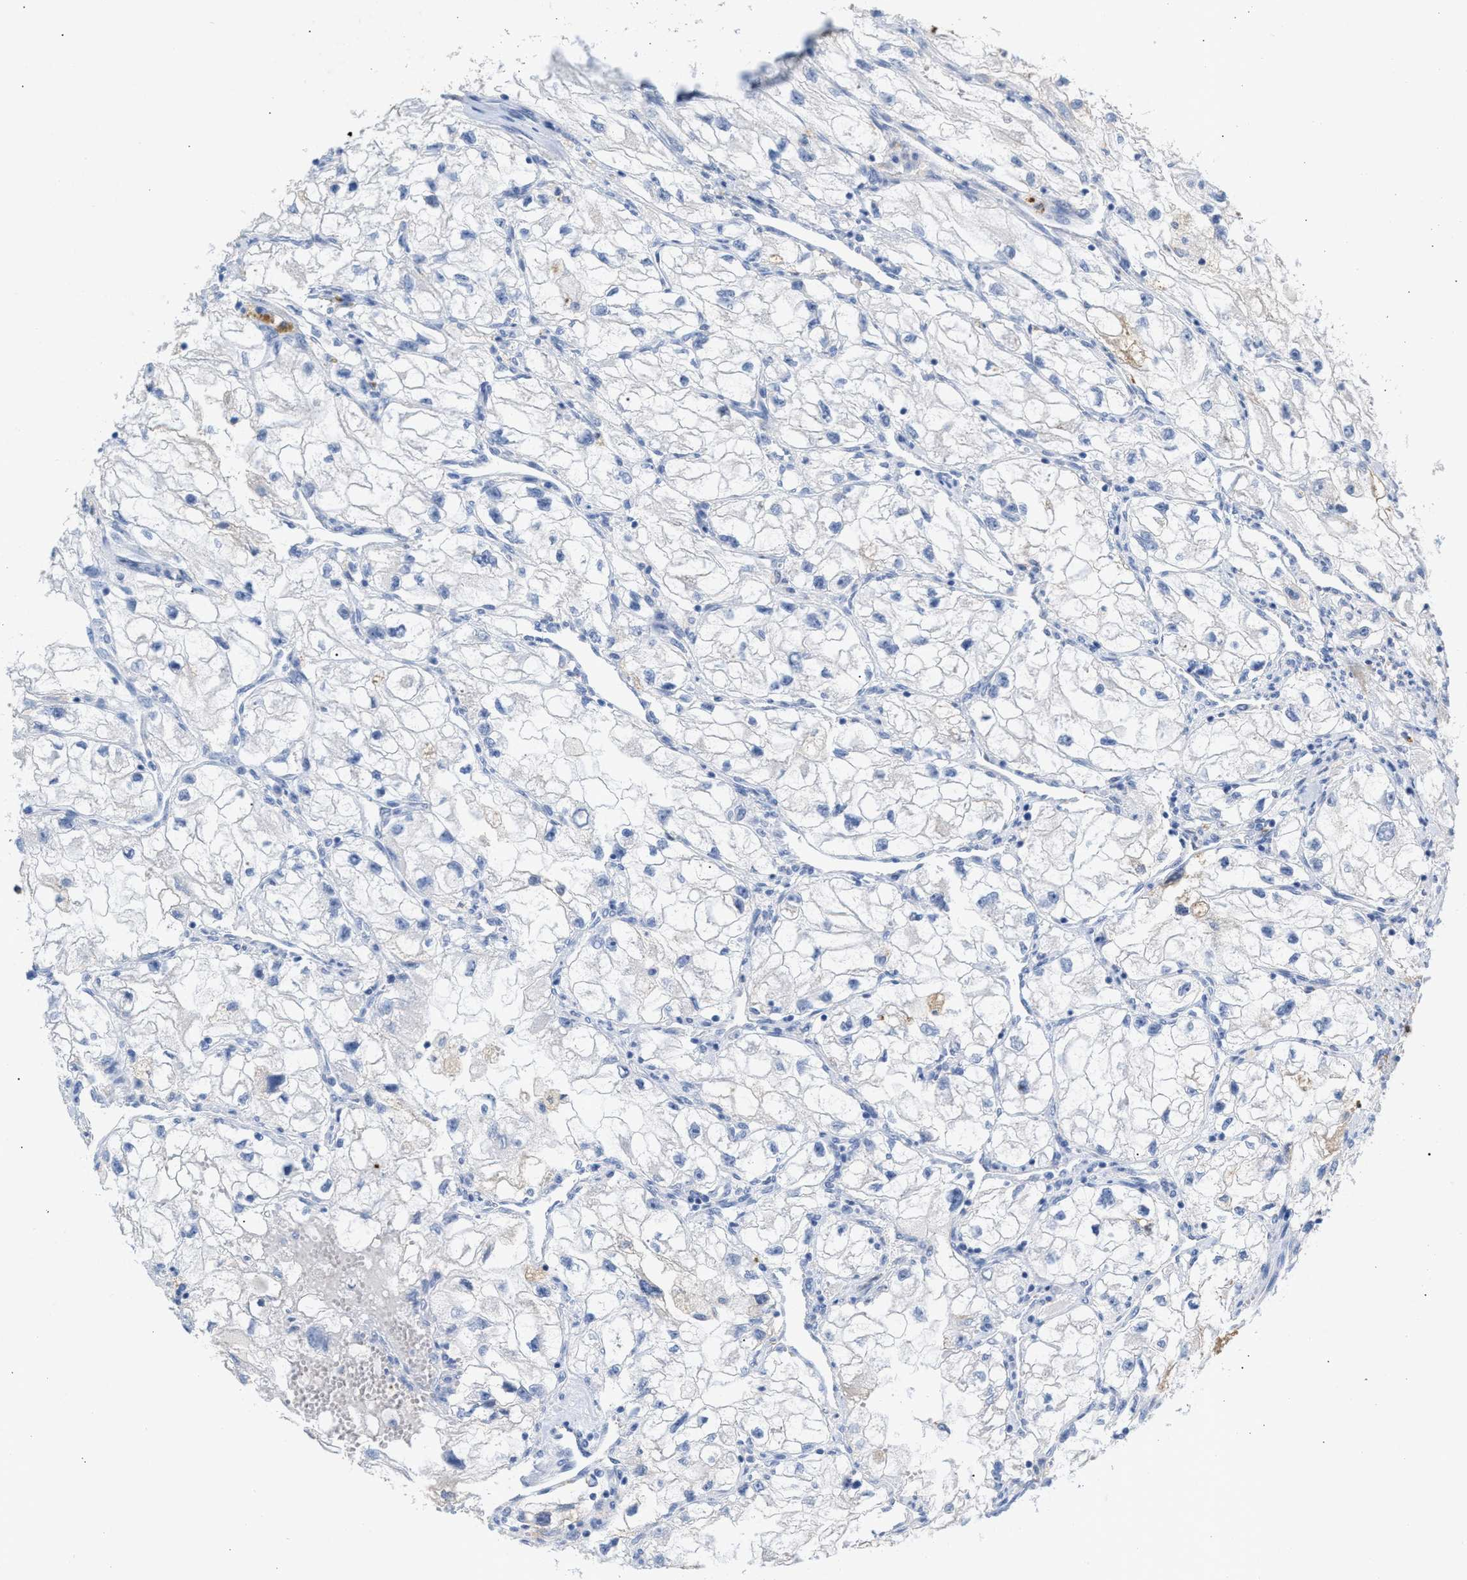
{"staining": {"intensity": "negative", "quantity": "none", "location": "none"}, "tissue": "renal cancer", "cell_type": "Tumor cells", "image_type": "cancer", "snomed": [{"axis": "morphology", "description": "Adenocarcinoma, NOS"}, {"axis": "topography", "description": "Kidney"}], "caption": "IHC of human renal adenocarcinoma exhibits no expression in tumor cells.", "gene": "APOH", "patient": {"sex": "female", "age": 70}}